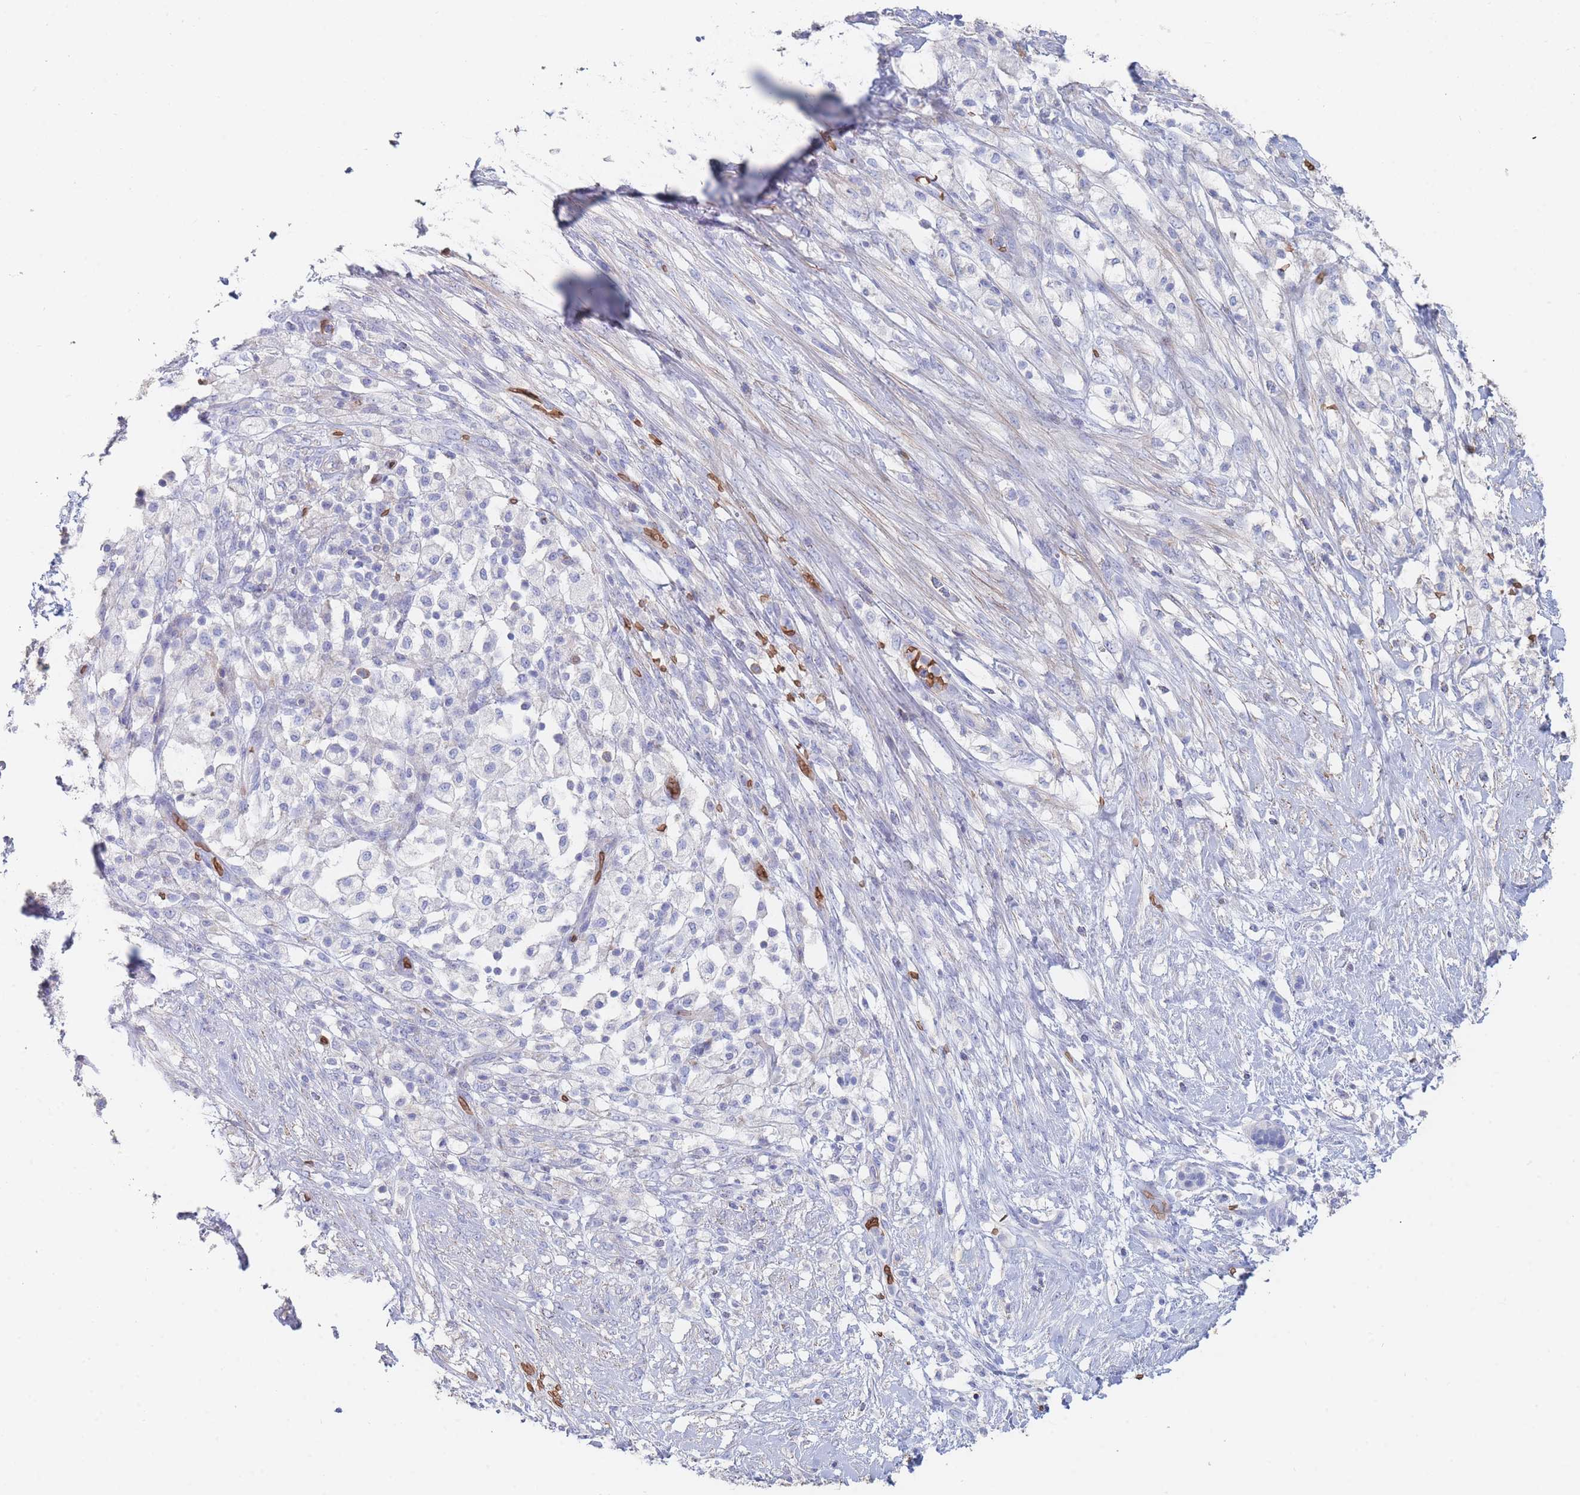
{"staining": {"intensity": "negative", "quantity": "none", "location": "none"}, "tissue": "pancreatic cancer", "cell_type": "Tumor cells", "image_type": "cancer", "snomed": [{"axis": "morphology", "description": "Adenocarcinoma, NOS"}, {"axis": "topography", "description": "Pancreas"}], "caption": "Tumor cells show no significant staining in adenocarcinoma (pancreatic). The staining was performed using DAB to visualize the protein expression in brown, while the nuclei were stained in blue with hematoxylin (Magnification: 20x).", "gene": "SLC2A1", "patient": {"sex": "female", "age": 72}}